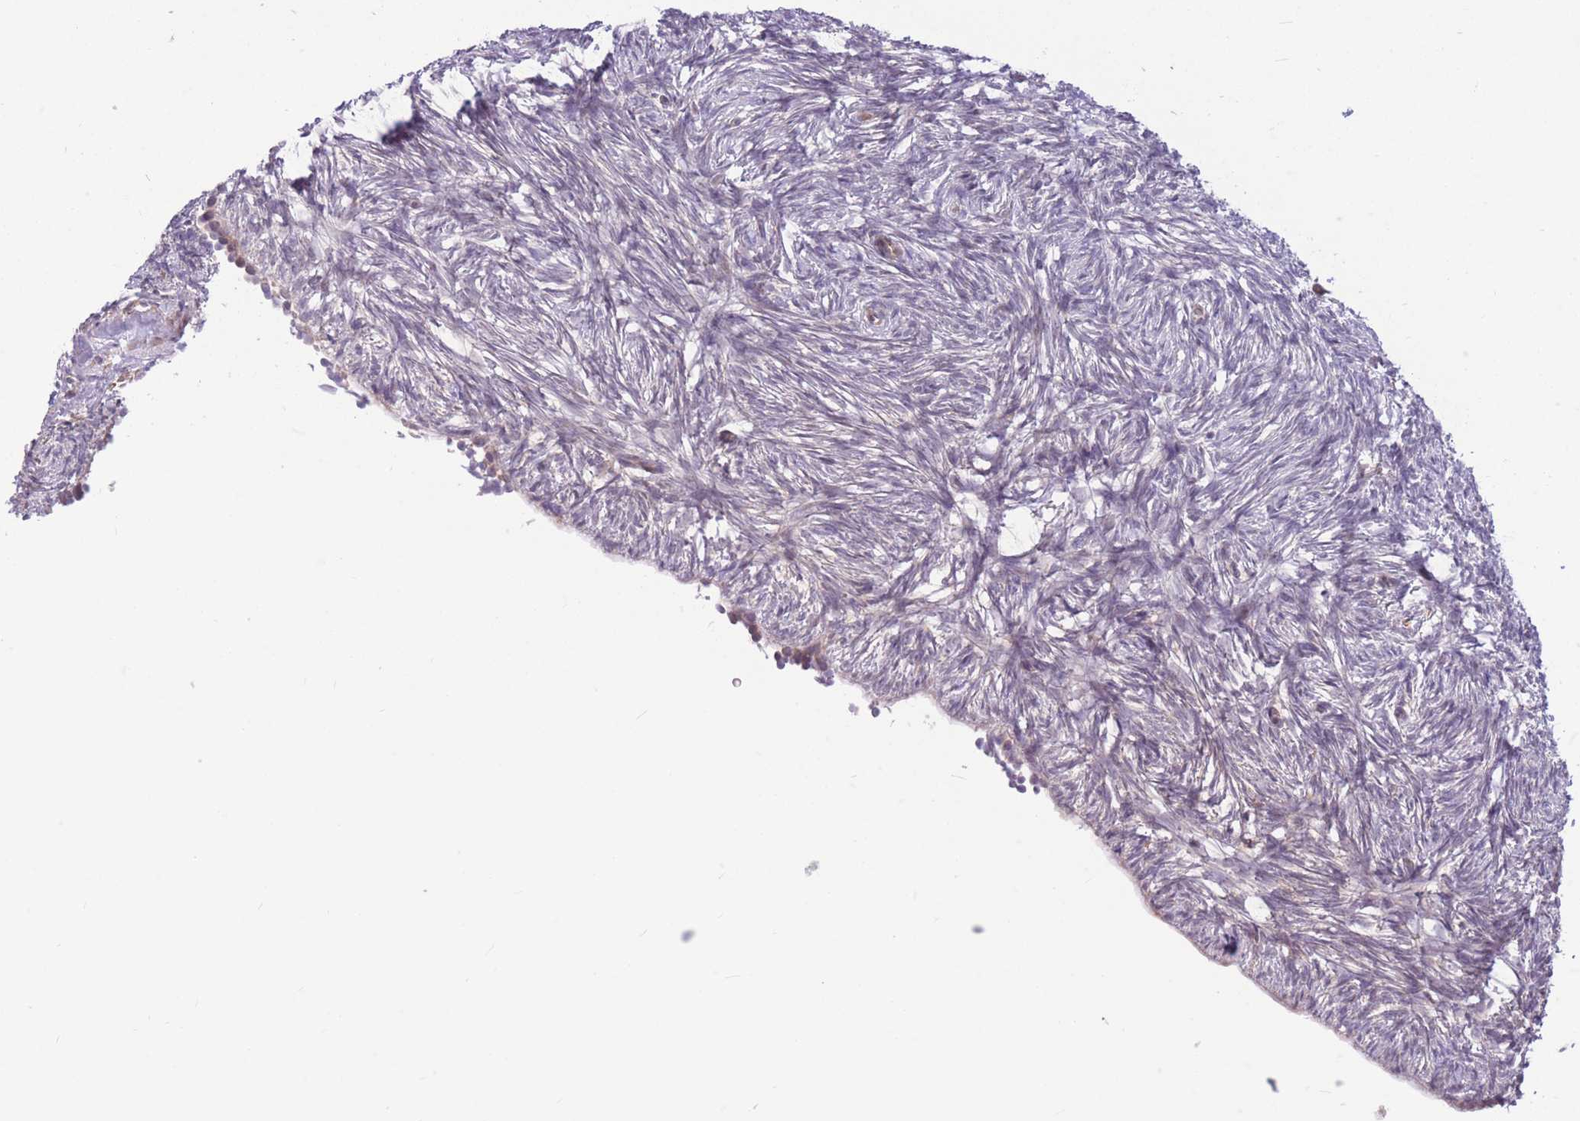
{"staining": {"intensity": "negative", "quantity": "none", "location": "none"}, "tissue": "ovary", "cell_type": "Ovarian stroma cells", "image_type": "normal", "snomed": [{"axis": "morphology", "description": "Normal tissue, NOS"}, {"axis": "topography", "description": "Ovary"}], "caption": "The IHC micrograph has no significant staining in ovarian stroma cells of ovary. Nuclei are stained in blue.", "gene": "TCF20", "patient": {"sex": "female", "age": 51}}